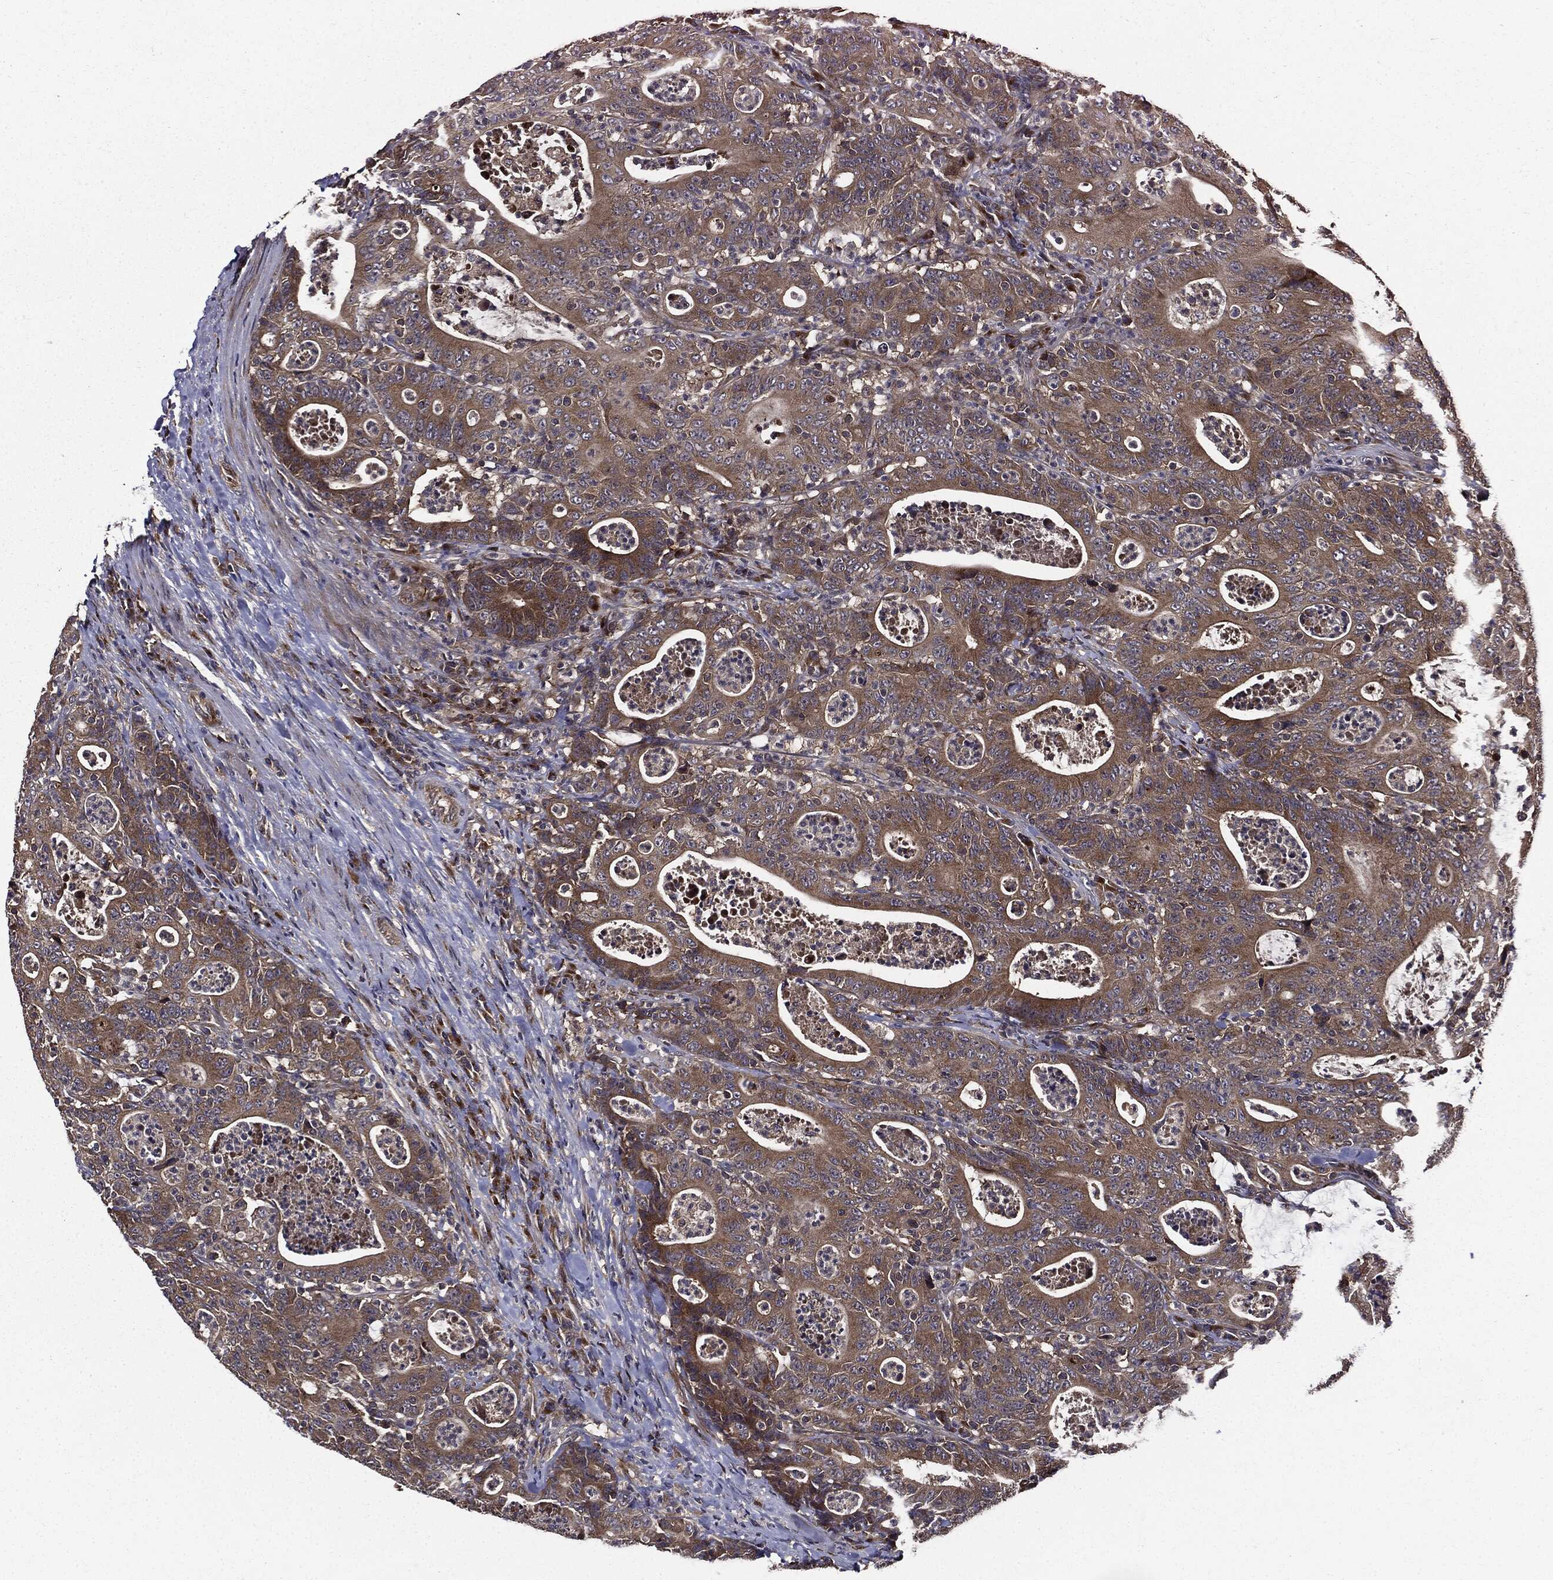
{"staining": {"intensity": "weak", "quantity": ">75%", "location": "cytoplasmic/membranous"}, "tissue": "colorectal cancer", "cell_type": "Tumor cells", "image_type": "cancer", "snomed": [{"axis": "morphology", "description": "Adenocarcinoma, NOS"}, {"axis": "topography", "description": "Colon"}], "caption": "The photomicrograph demonstrates staining of colorectal cancer (adenocarcinoma), revealing weak cytoplasmic/membranous protein positivity (brown color) within tumor cells.", "gene": "HTT", "patient": {"sex": "male", "age": 70}}